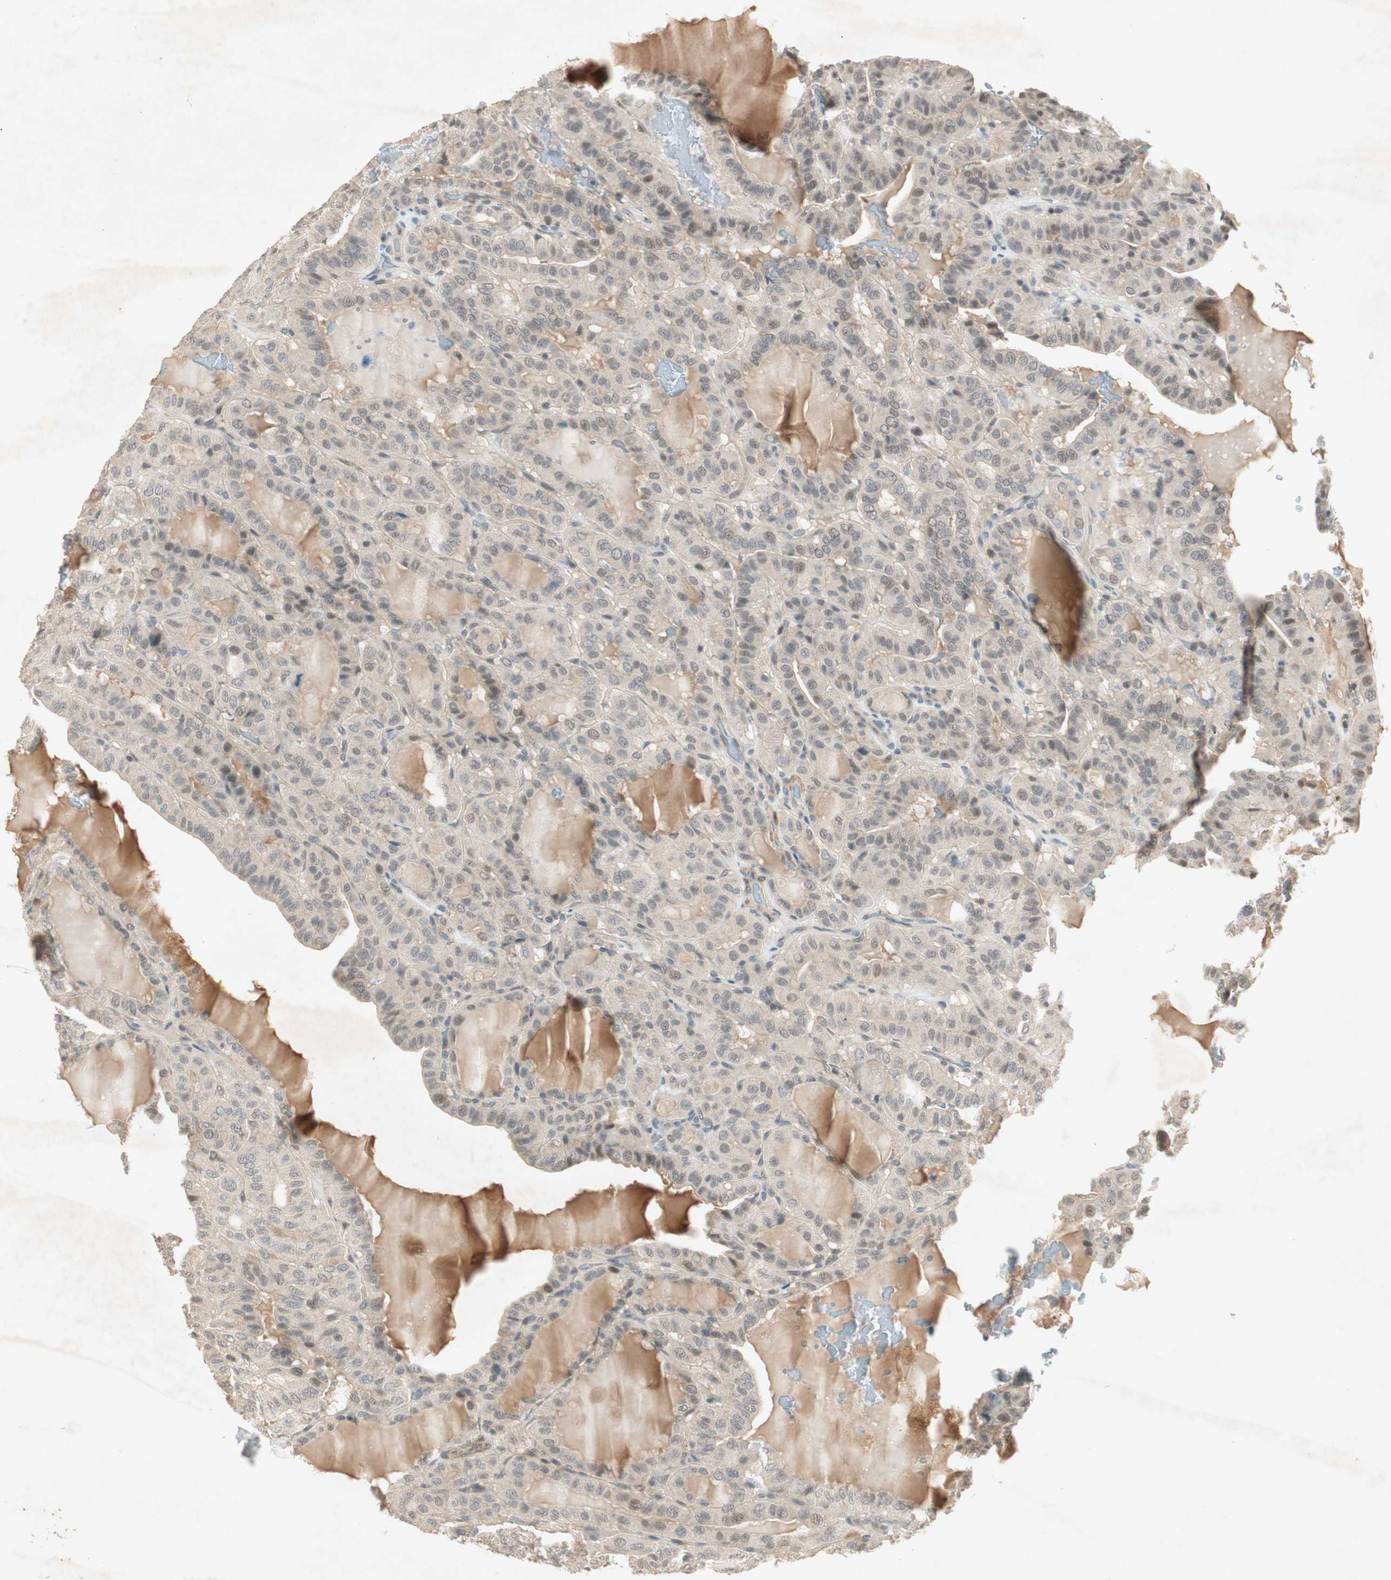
{"staining": {"intensity": "weak", "quantity": "25%-75%", "location": "cytoplasmic/membranous"}, "tissue": "thyroid cancer", "cell_type": "Tumor cells", "image_type": "cancer", "snomed": [{"axis": "morphology", "description": "Papillary adenocarcinoma, NOS"}, {"axis": "topography", "description": "Thyroid gland"}], "caption": "Immunohistochemical staining of thyroid cancer (papillary adenocarcinoma) displays low levels of weak cytoplasmic/membranous protein staining in approximately 25%-75% of tumor cells. (Stains: DAB (3,3'-diaminobenzidine) in brown, nuclei in blue, Microscopy: brightfield microscopy at high magnification).", "gene": "RNGTT", "patient": {"sex": "male", "age": 77}}